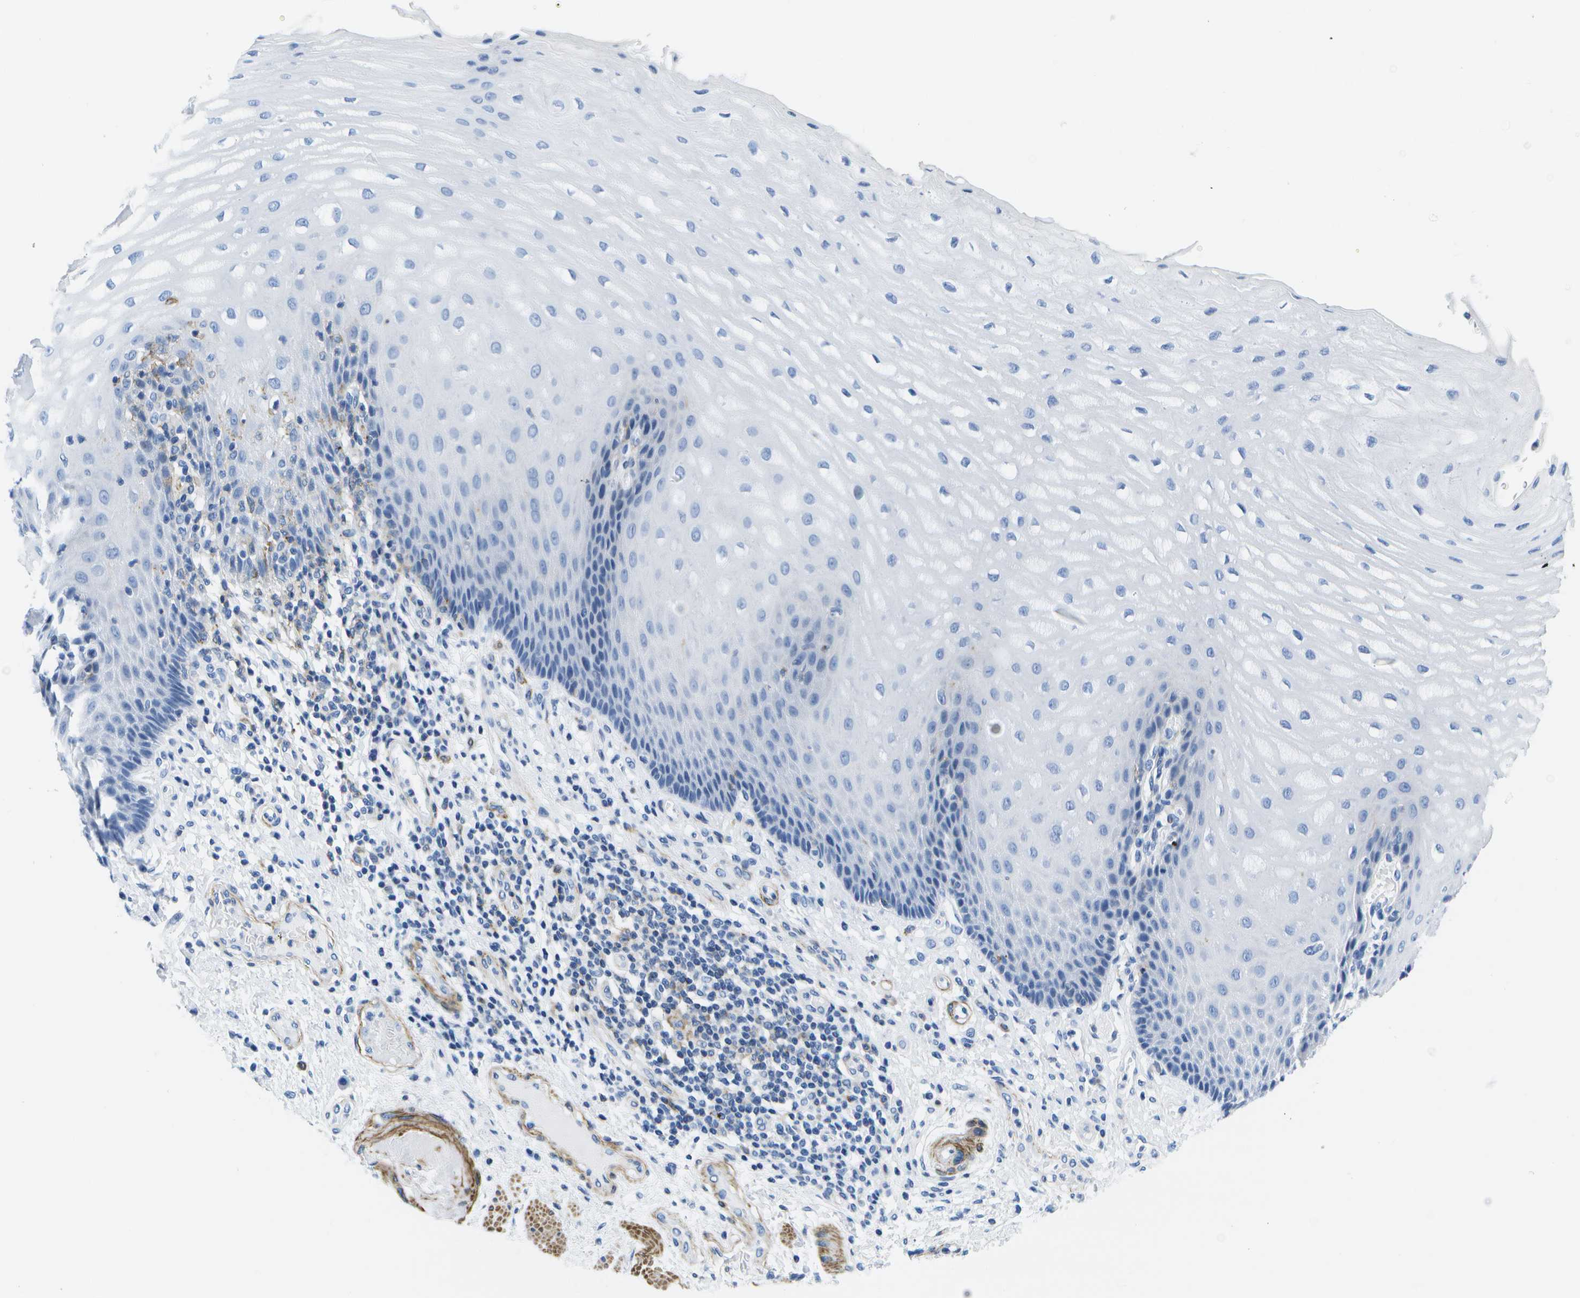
{"staining": {"intensity": "negative", "quantity": "none", "location": "none"}, "tissue": "esophagus", "cell_type": "Squamous epithelial cells", "image_type": "normal", "snomed": [{"axis": "morphology", "description": "Normal tissue, NOS"}, {"axis": "topography", "description": "Esophagus"}], "caption": "DAB (3,3'-diaminobenzidine) immunohistochemical staining of benign human esophagus displays no significant positivity in squamous epithelial cells.", "gene": "ADGRG6", "patient": {"sex": "male", "age": 54}}